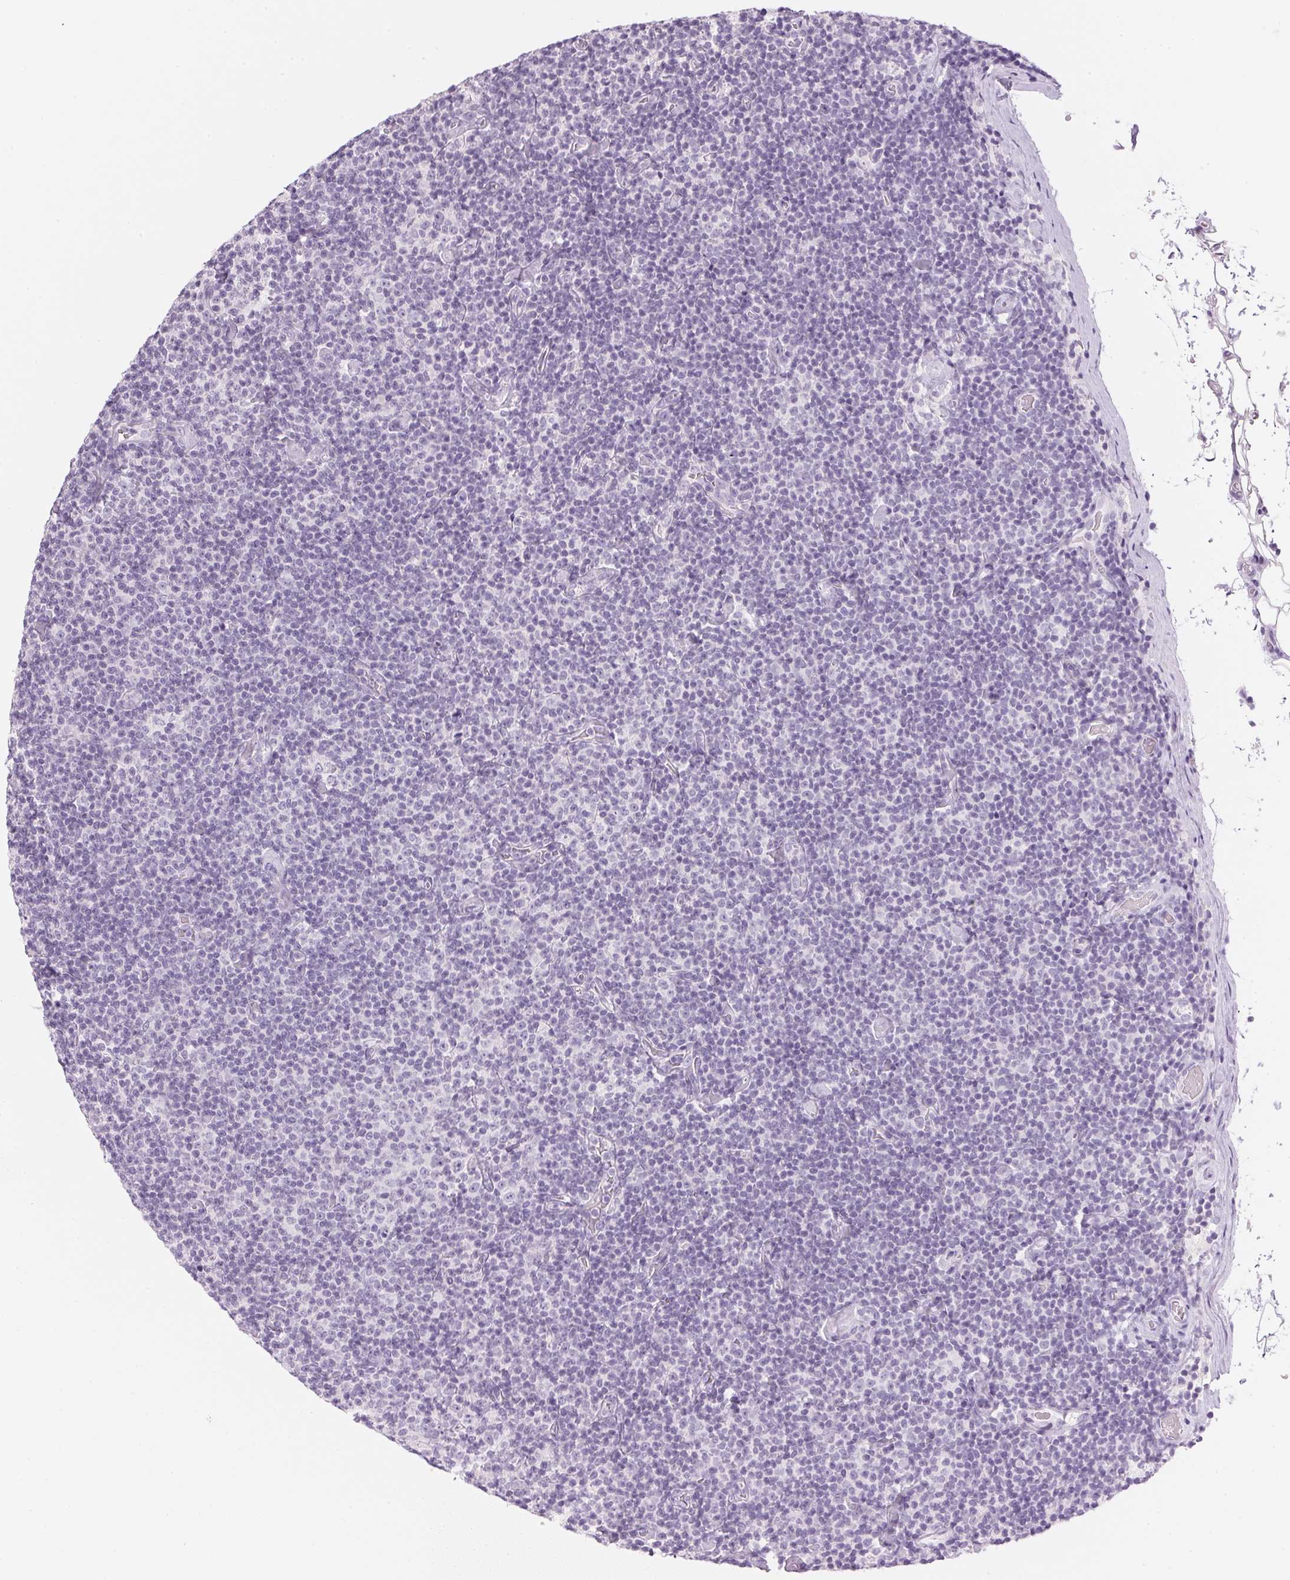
{"staining": {"intensity": "negative", "quantity": "none", "location": "none"}, "tissue": "lymphoma", "cell_type": "Tumor cells", "image_type": "cancer", "snomed": [{"axis": "morphology", "description": "Malignant lymphoma, non-Hodgkin's type, Low grade"}, {"axis": "topography", "description": "Lymph node"}], "caption": "Tumor cells are negative for brown protein staining in malignant lymphoma, non-Hodgkin's type (low-grade).", "gene": "IGFBP1", "patient": {"sex": "male", "age": 81}}